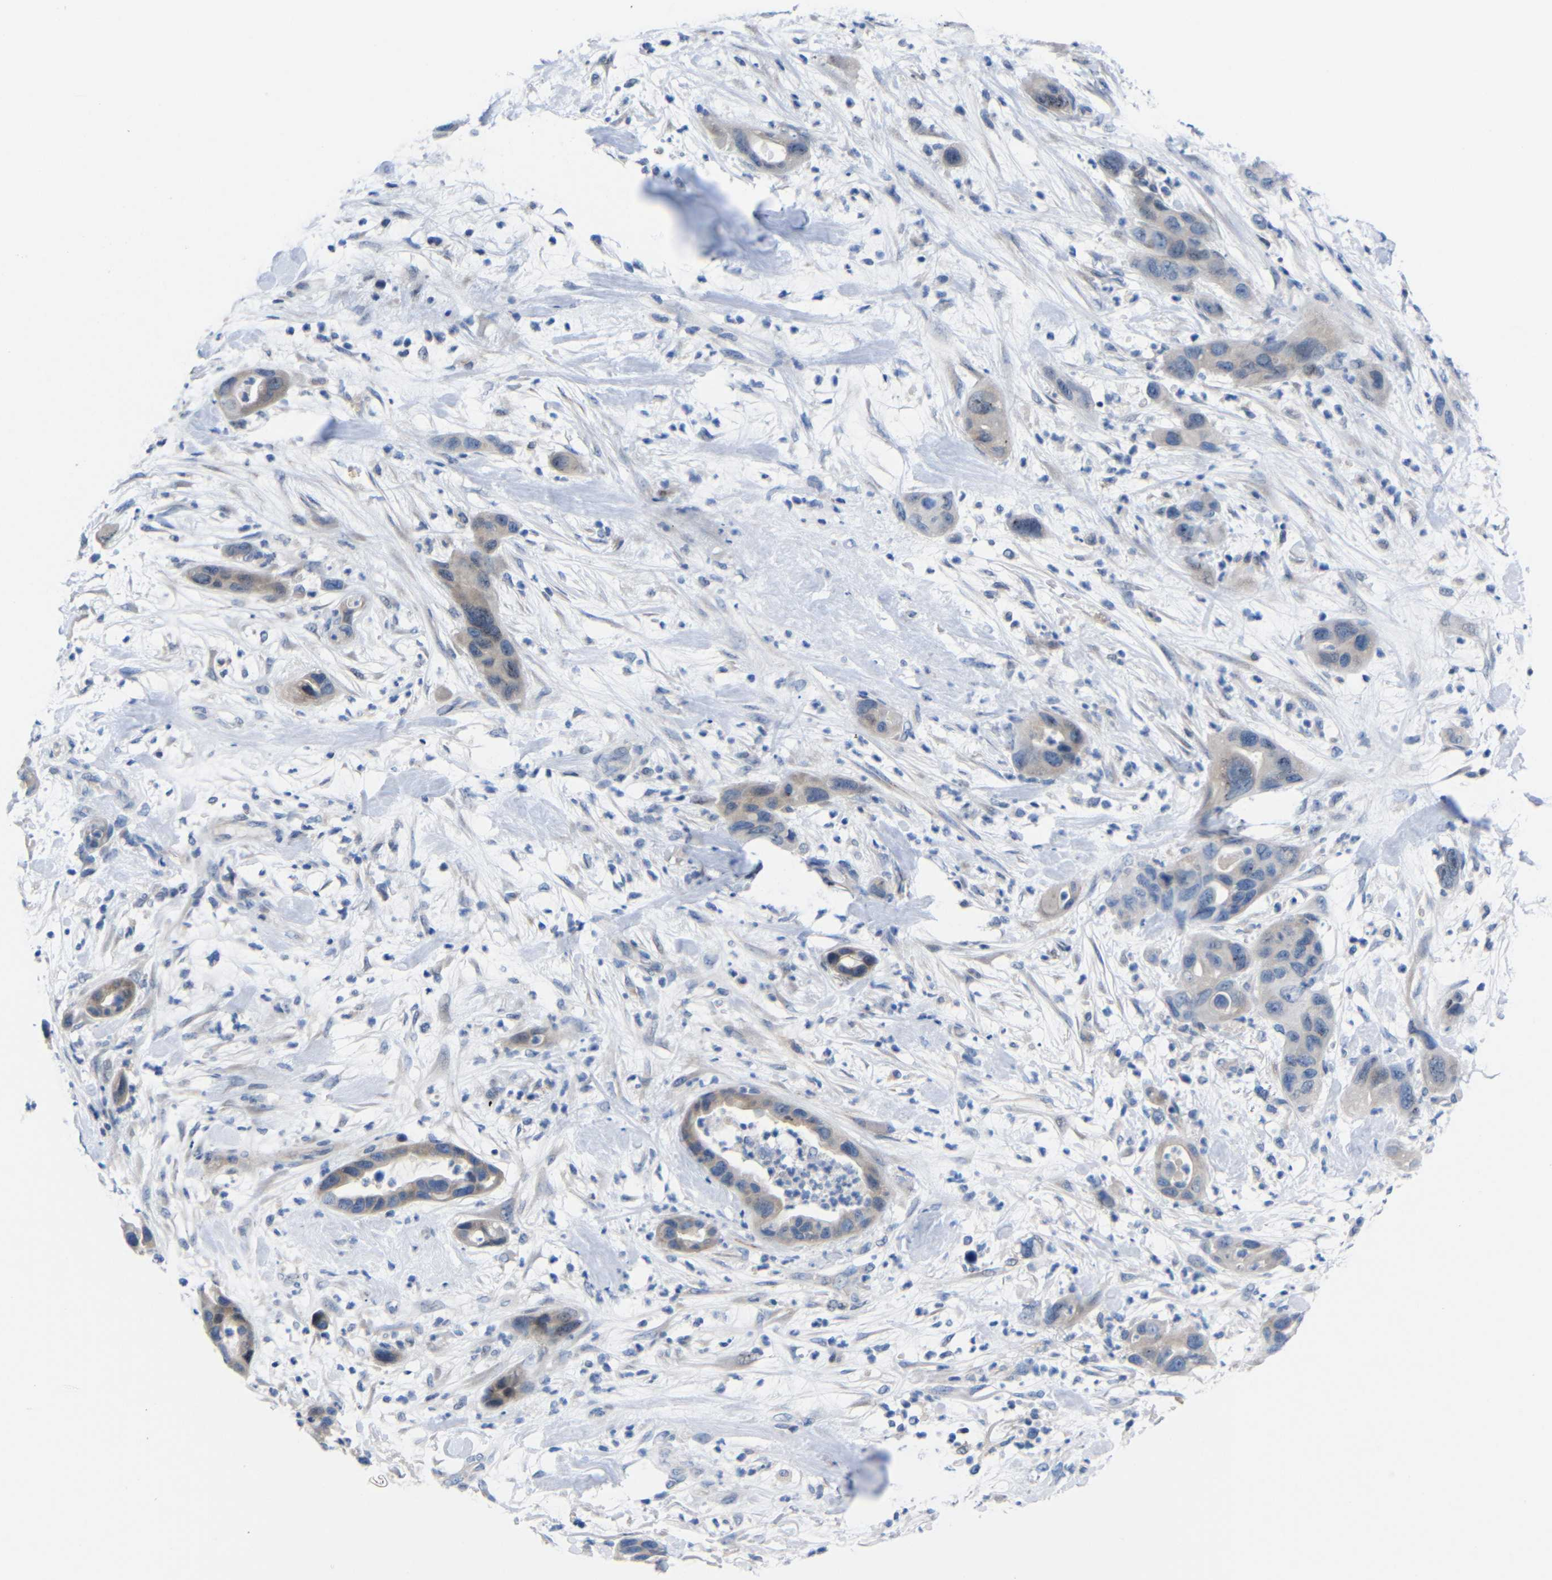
{"staining": {"intensity": "weak", "quantity": "<25%", "location": "nuclear"}, "tissue": "pancreatic cancer", "cell_type": "Tumor cells", "image_type": "cancer", "snomed": [{"axis": "morphology", "description": "Adenocarcinoma, NOS"}, {"axis": "topography", "description": "Pancreas"}], "caption": "Tumor cells are negative for brown protein staining in pancreatic cancer.", "gene": "CMTM1", "patient": {"sex": "female", "age": 71}}